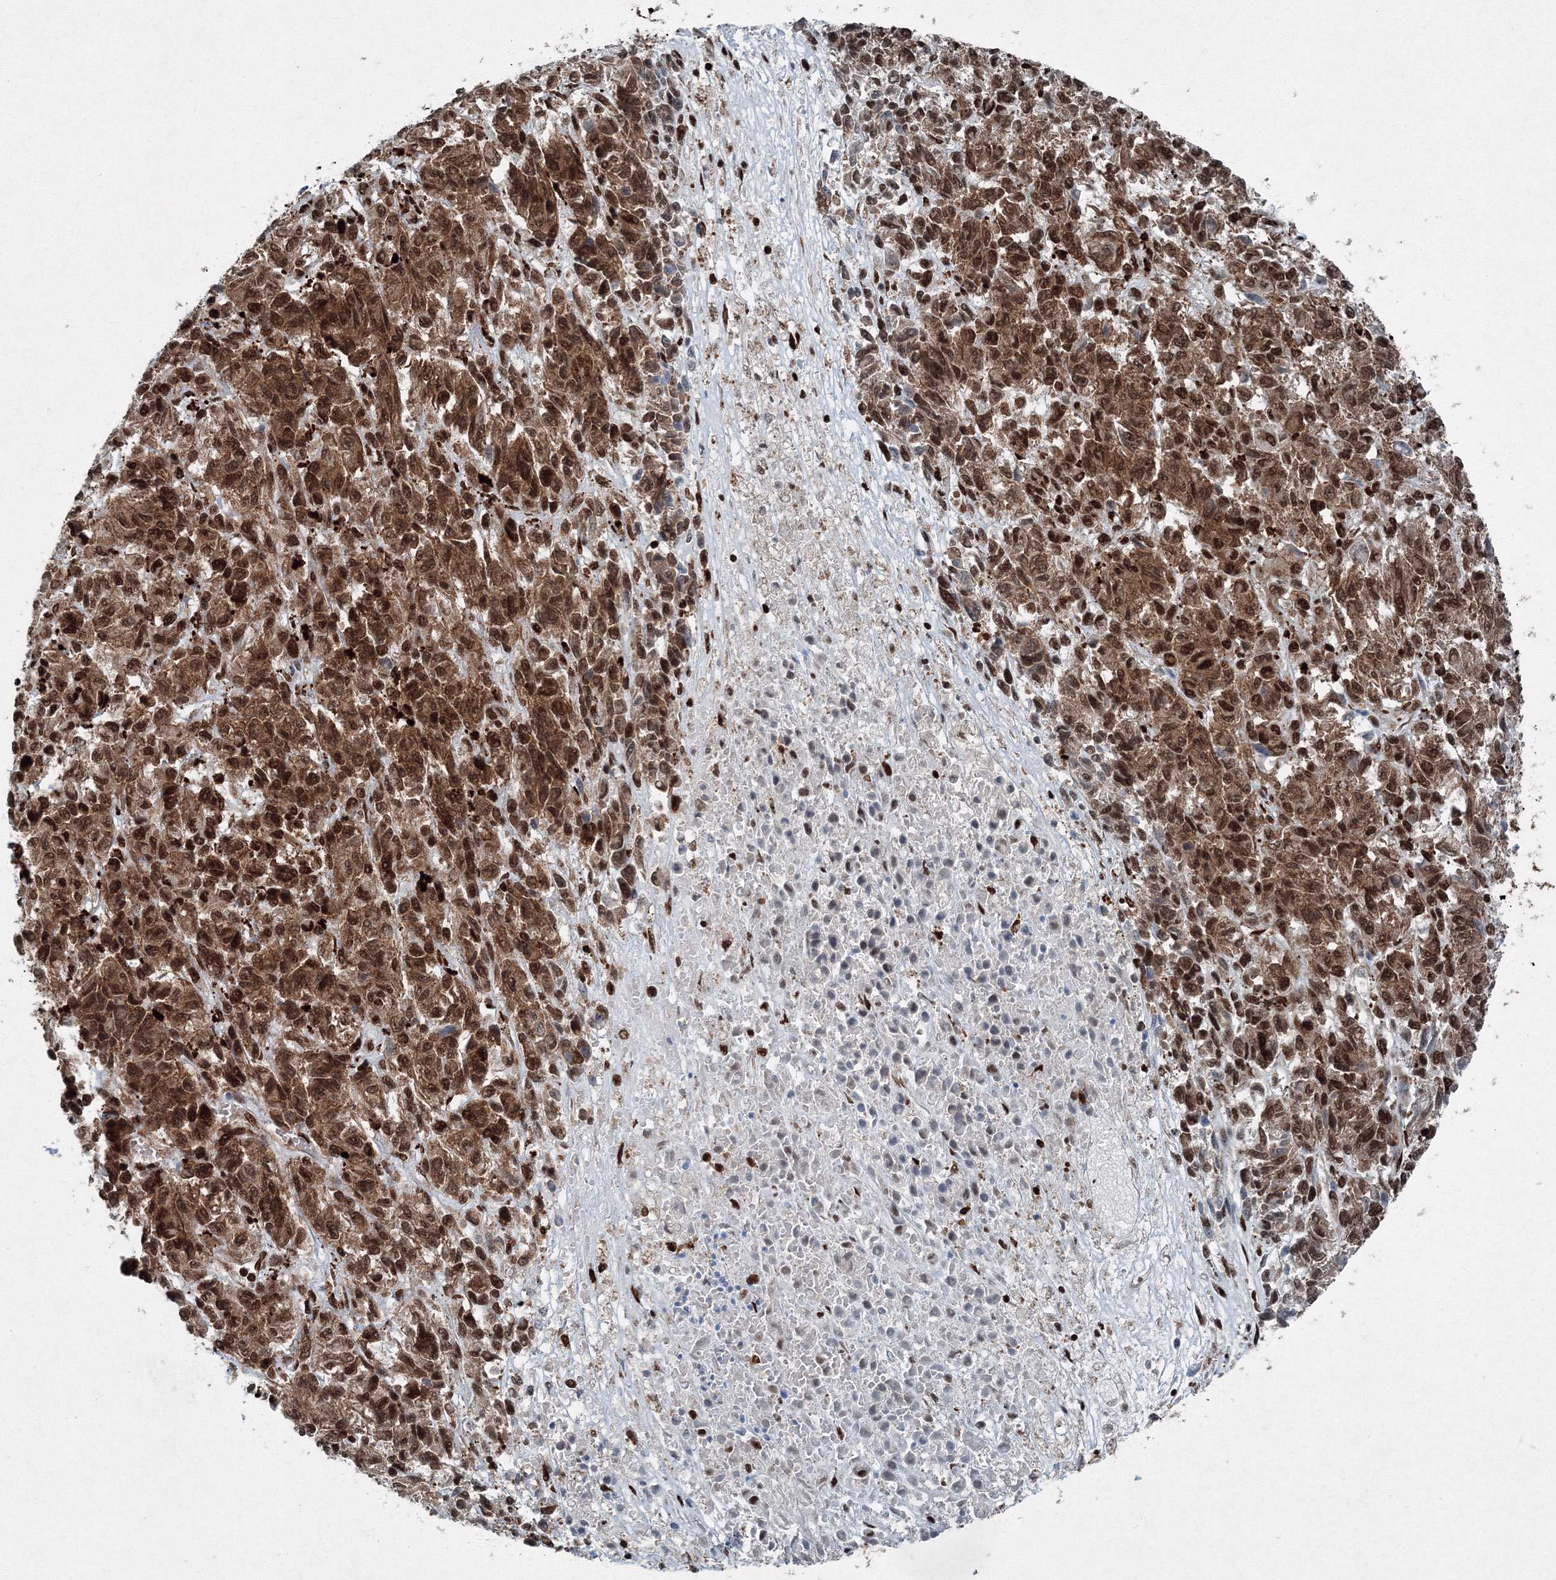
{"staining": {"intensity": "strong", "quantity": ">75%", "location": "cytoplasmic/membranous,nuclear"}, "tissue": "melanoma", "cell_type": "Tumor cells", "image_type": "cancer", "snomed": [{"axis": "morphology", "description": "Malignant melanoma, Metastatic site"}, {"axis": "topography", "description": "Lung"}], "caption": "Melanoma stained for a protein (brown) displays strong cytoplasmic/membranous and nuclear positive staining in about >75% of tumor cells.", "gene": "SNRPC", "patient": {"sex": "male", "age": 64}}